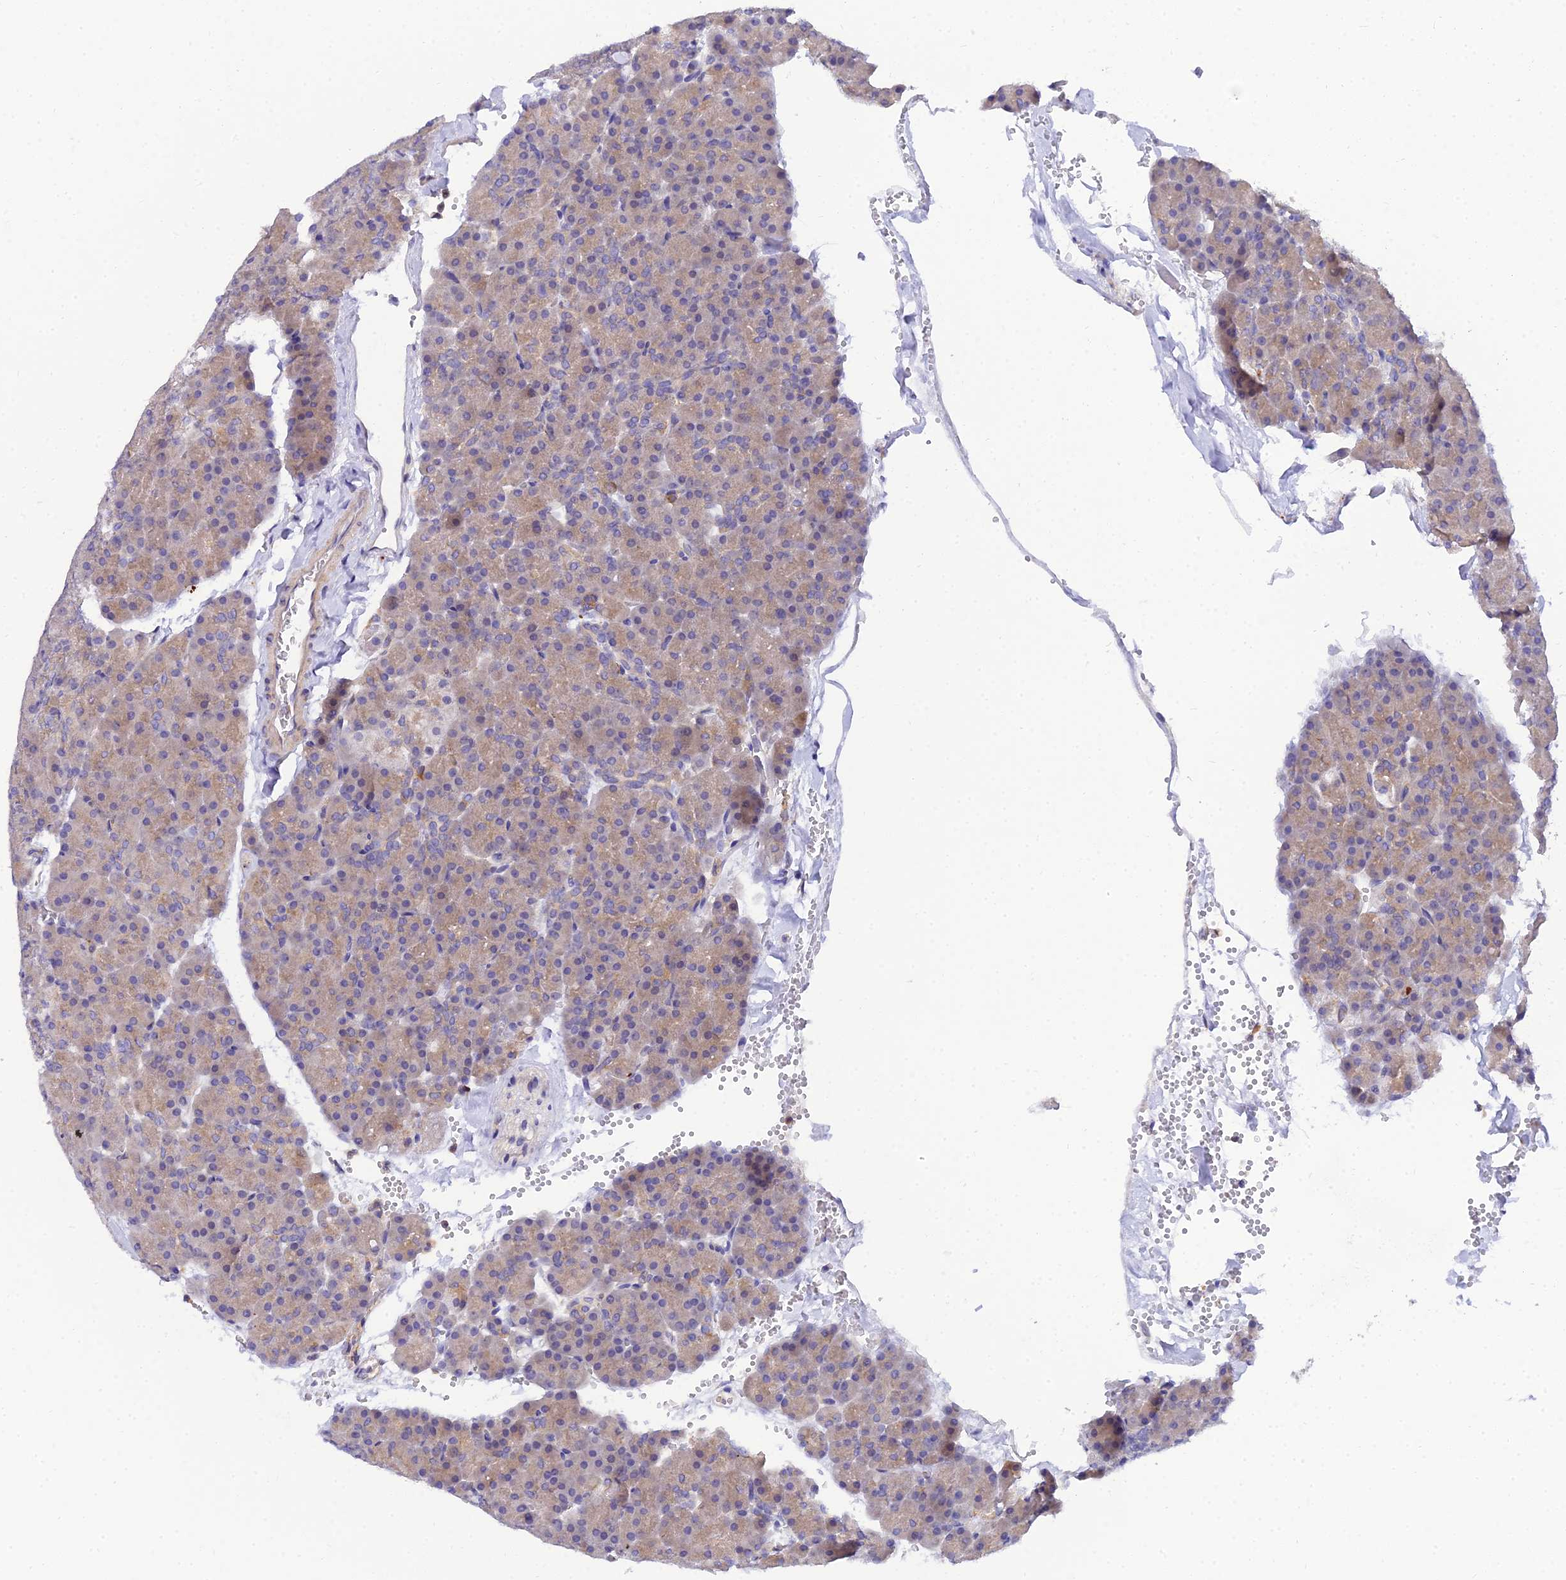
{"staining": {"intensity": "weak", "quantity": "25%-75%", "location": "cytoplasmic/membranous"}, "tissue": "pancreas", "cell_type": "Exocrine glandular cells", "image_type": "normal", "snomed": [{"axis": "morphology", "description": "Normal tissue, NOS"}, {"axis": "topography", "description": "Pancreas"}], "caption": "Brown immunohistochemical staining in unremarkable human pancreas displays weak cytoplasmic/membranous staining in about 25%-75% of exocrine glandular cells.", "gene": "ARL8A", "patient": {"sex": "male", "age": 36}}